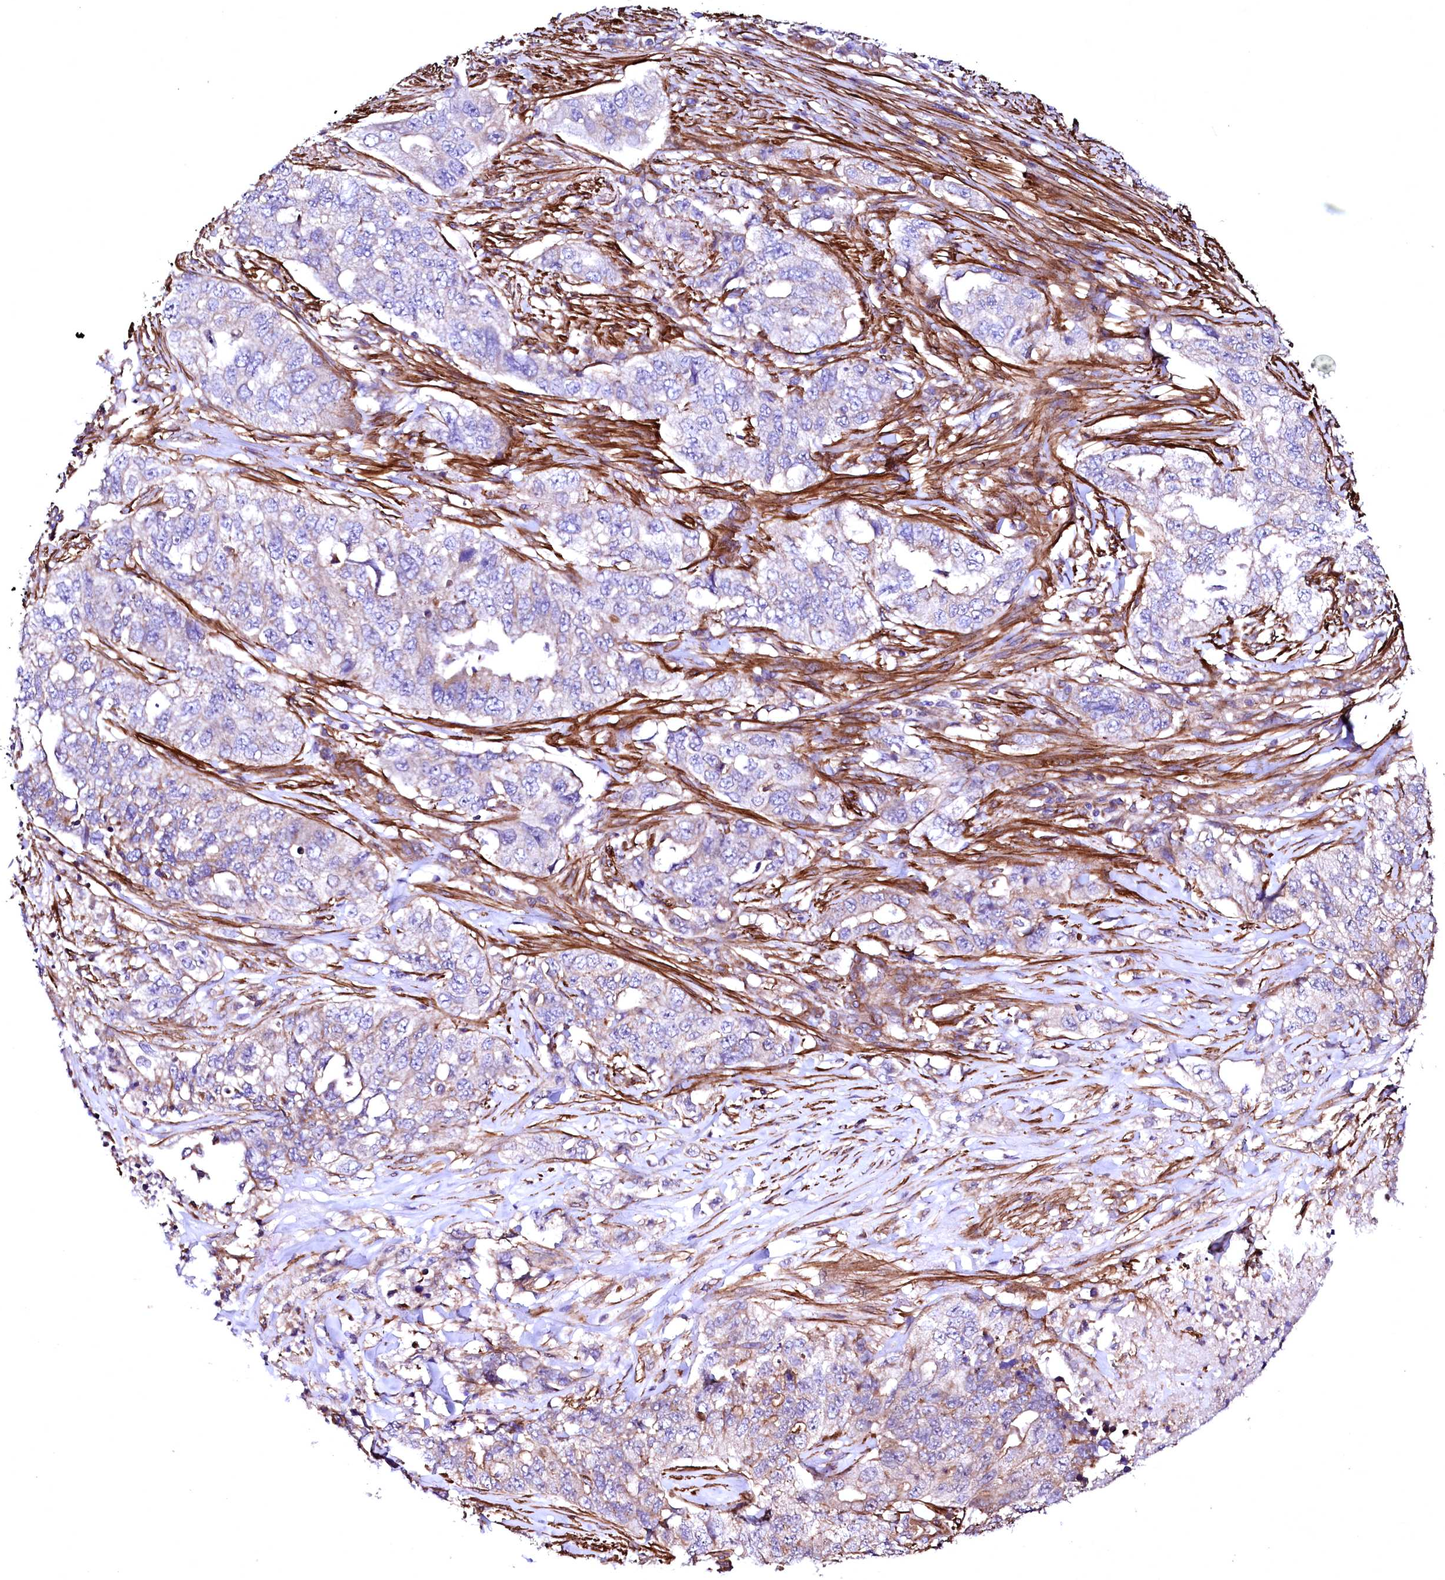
{"staining": {"intensity": "weak", "quantity": "<25%", "location": "cytoplasmic/membranous"}, "tissue": "lung cancer", "cell_type": "Tumor cells", "image_type": "cancer", "snomed": [{"axis": "morphology", "description": "Adenocarcinoma, NOS"}, {"axis": "topography", "description": "Lung"}], "caption": "DAB immunohistochemical staining of lung cancer (adenocarcinoma) demonstrates no significant staining in tumor cells.", "gene": "GPR176", "patient": {"sex": "female", "age": 51}}